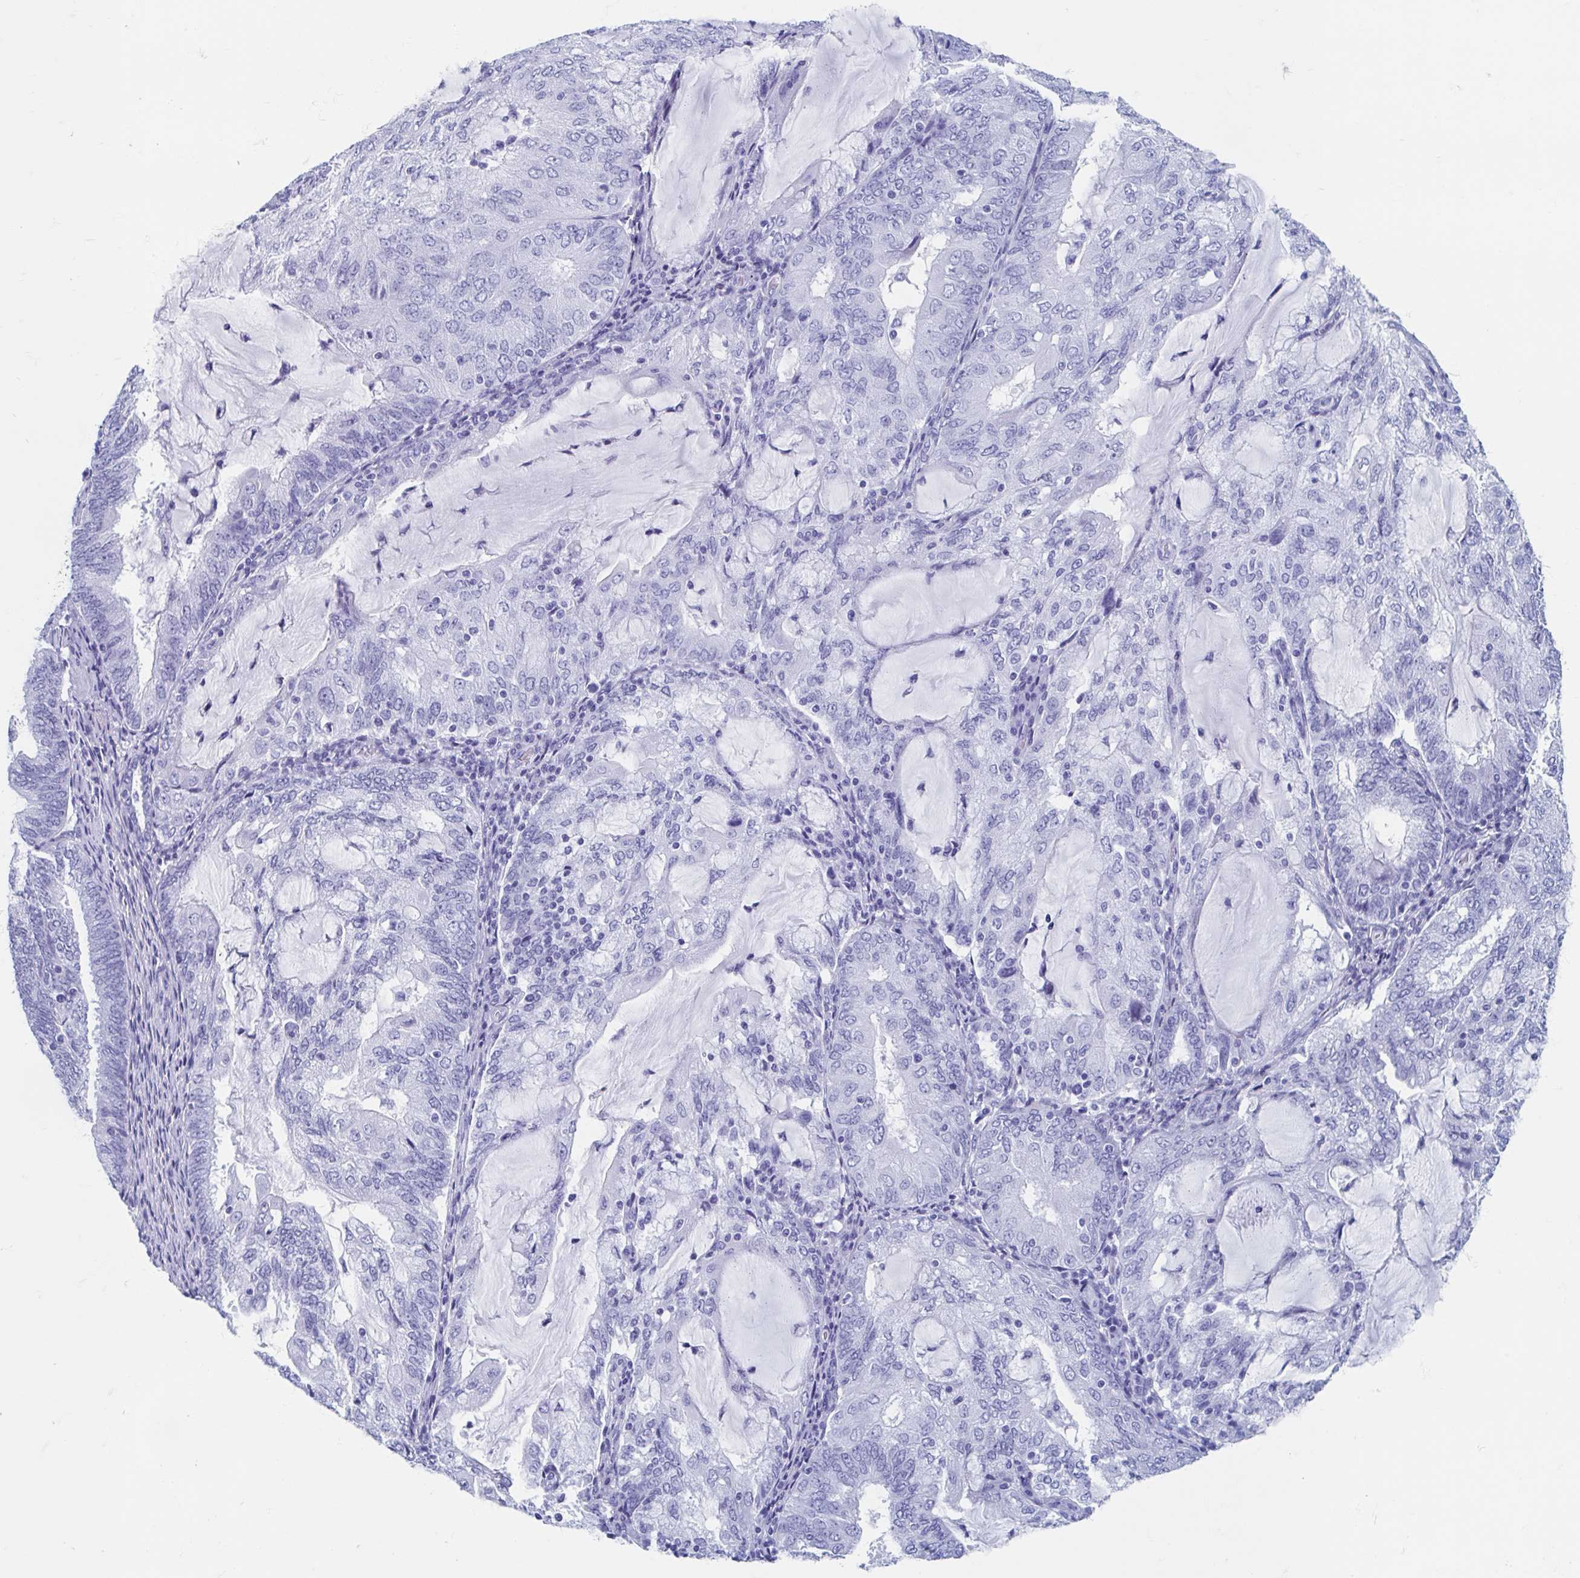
{"staining": {"intensity": "negative", "quantity": "none", "location": "none"}, "tissue": "endometrial cancer", "cell_type": "Tumor cells", "image_type": "cancer", "snomed": [{"axis": "morphology", "description": "Adenocarcinoma, NOS"}, {"axis": "topography", "description": "Endometrium"}], "caption": "An immunohistochemistry histopathology image of endometrial cancer is shown. There is no staining in tumor cells of endometrial cancer.", "gene": "HDGFL1", "patient": {"sex": "female", "age": 81}}